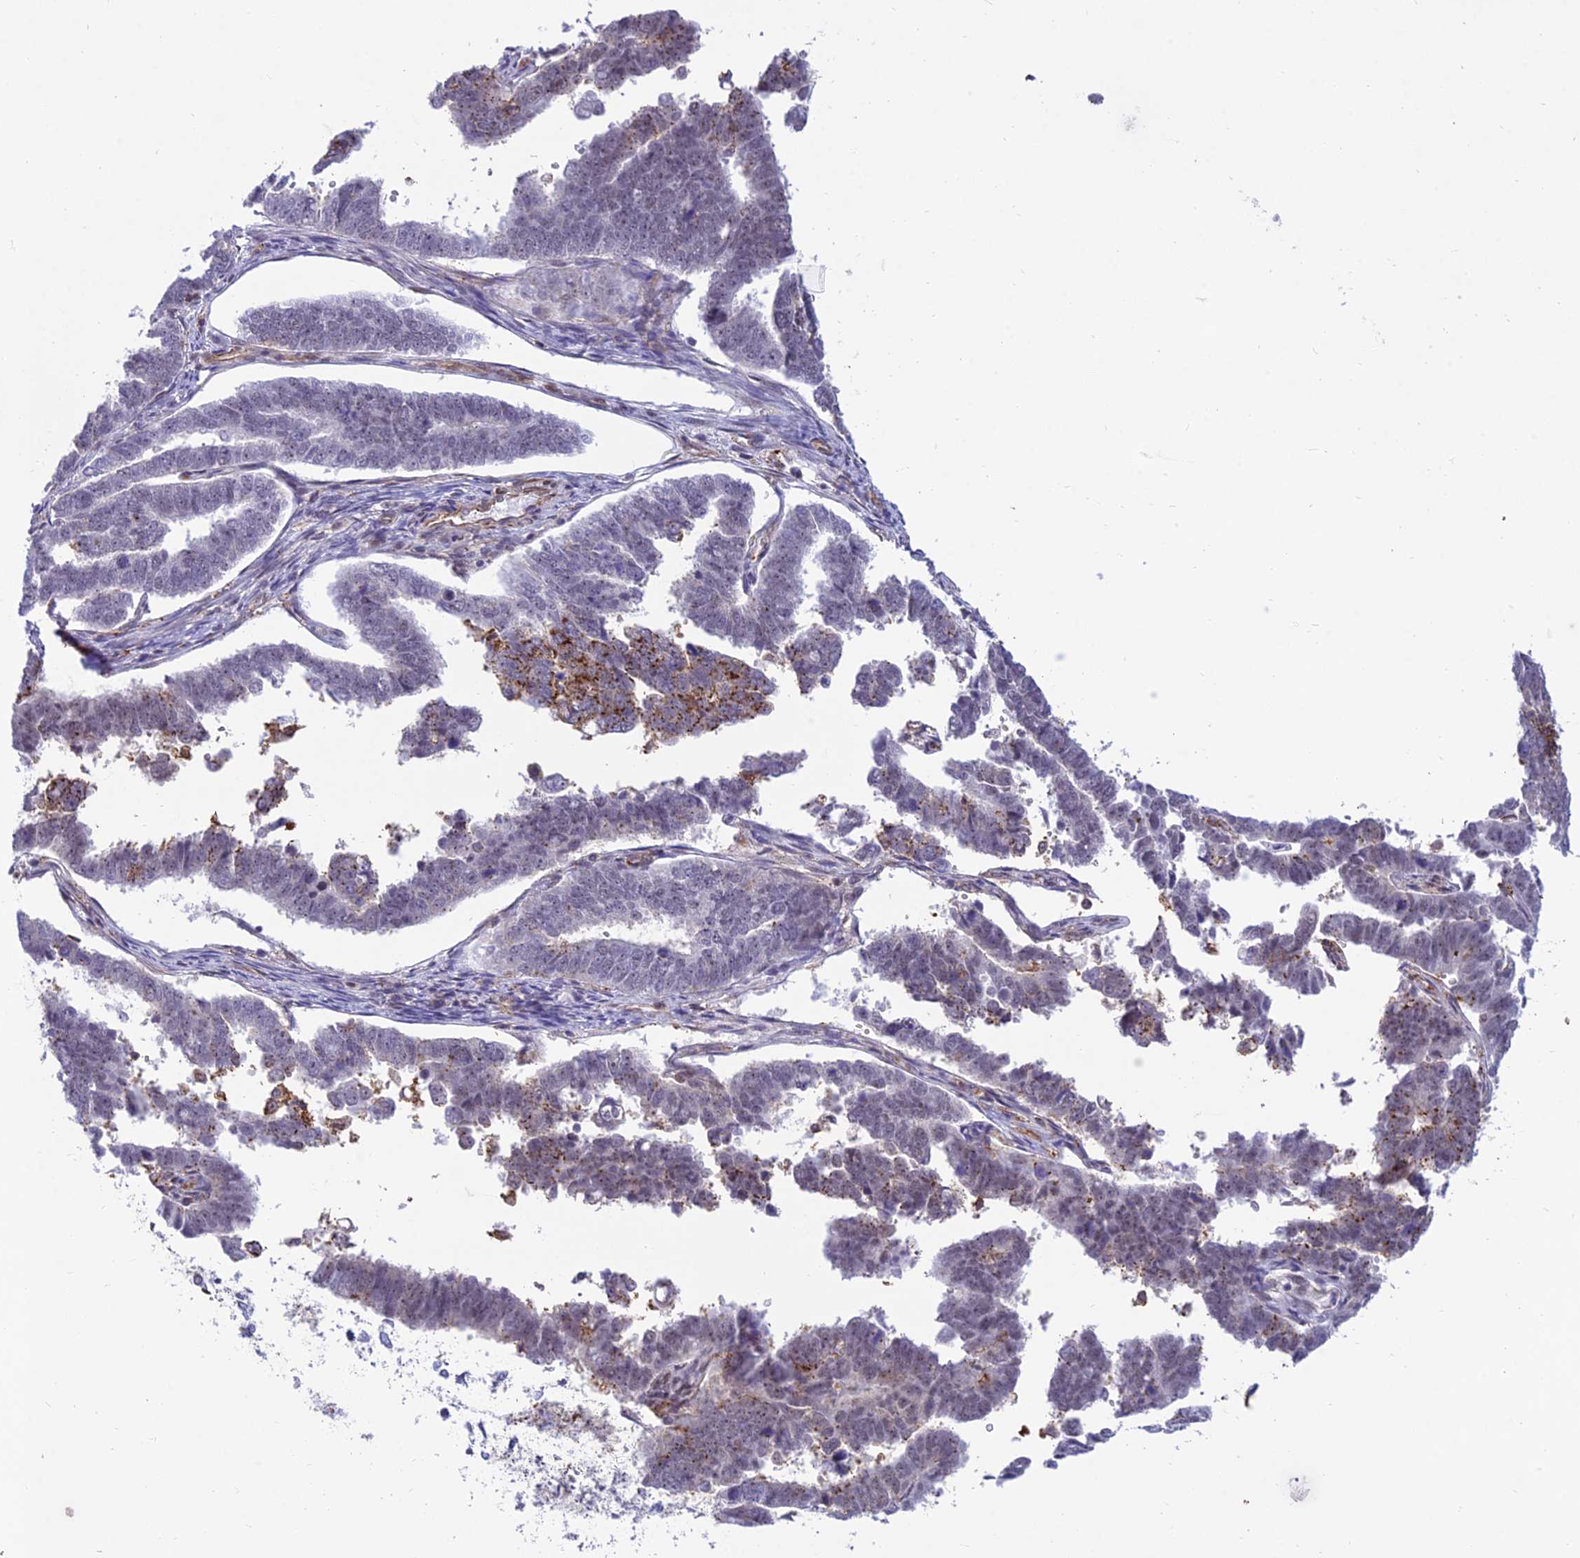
{"staining": {"intensity": "moderate", "quantity": "25%-75%", "location": "cytoplasmic/membranous"}, "tissue": "endometrial cancer", "cell_type": "Tumor cells", "image_type": "cancer", "snomed": [{"axis": "morphology", "description": "Adenocarcinoma, NOS"}, {"axis": "topography", "description": "Endometrium"}], "caption": "Endometrial cancer was stained to show a protein in brown. There is medium levels of moderate cytoplasmic/membranous staining in approximately 25%-75% of tumor cells. Nuclei are stained in blue.", "gene": "SAPCD2", "patient": {"sex": "female", "age": 75}}